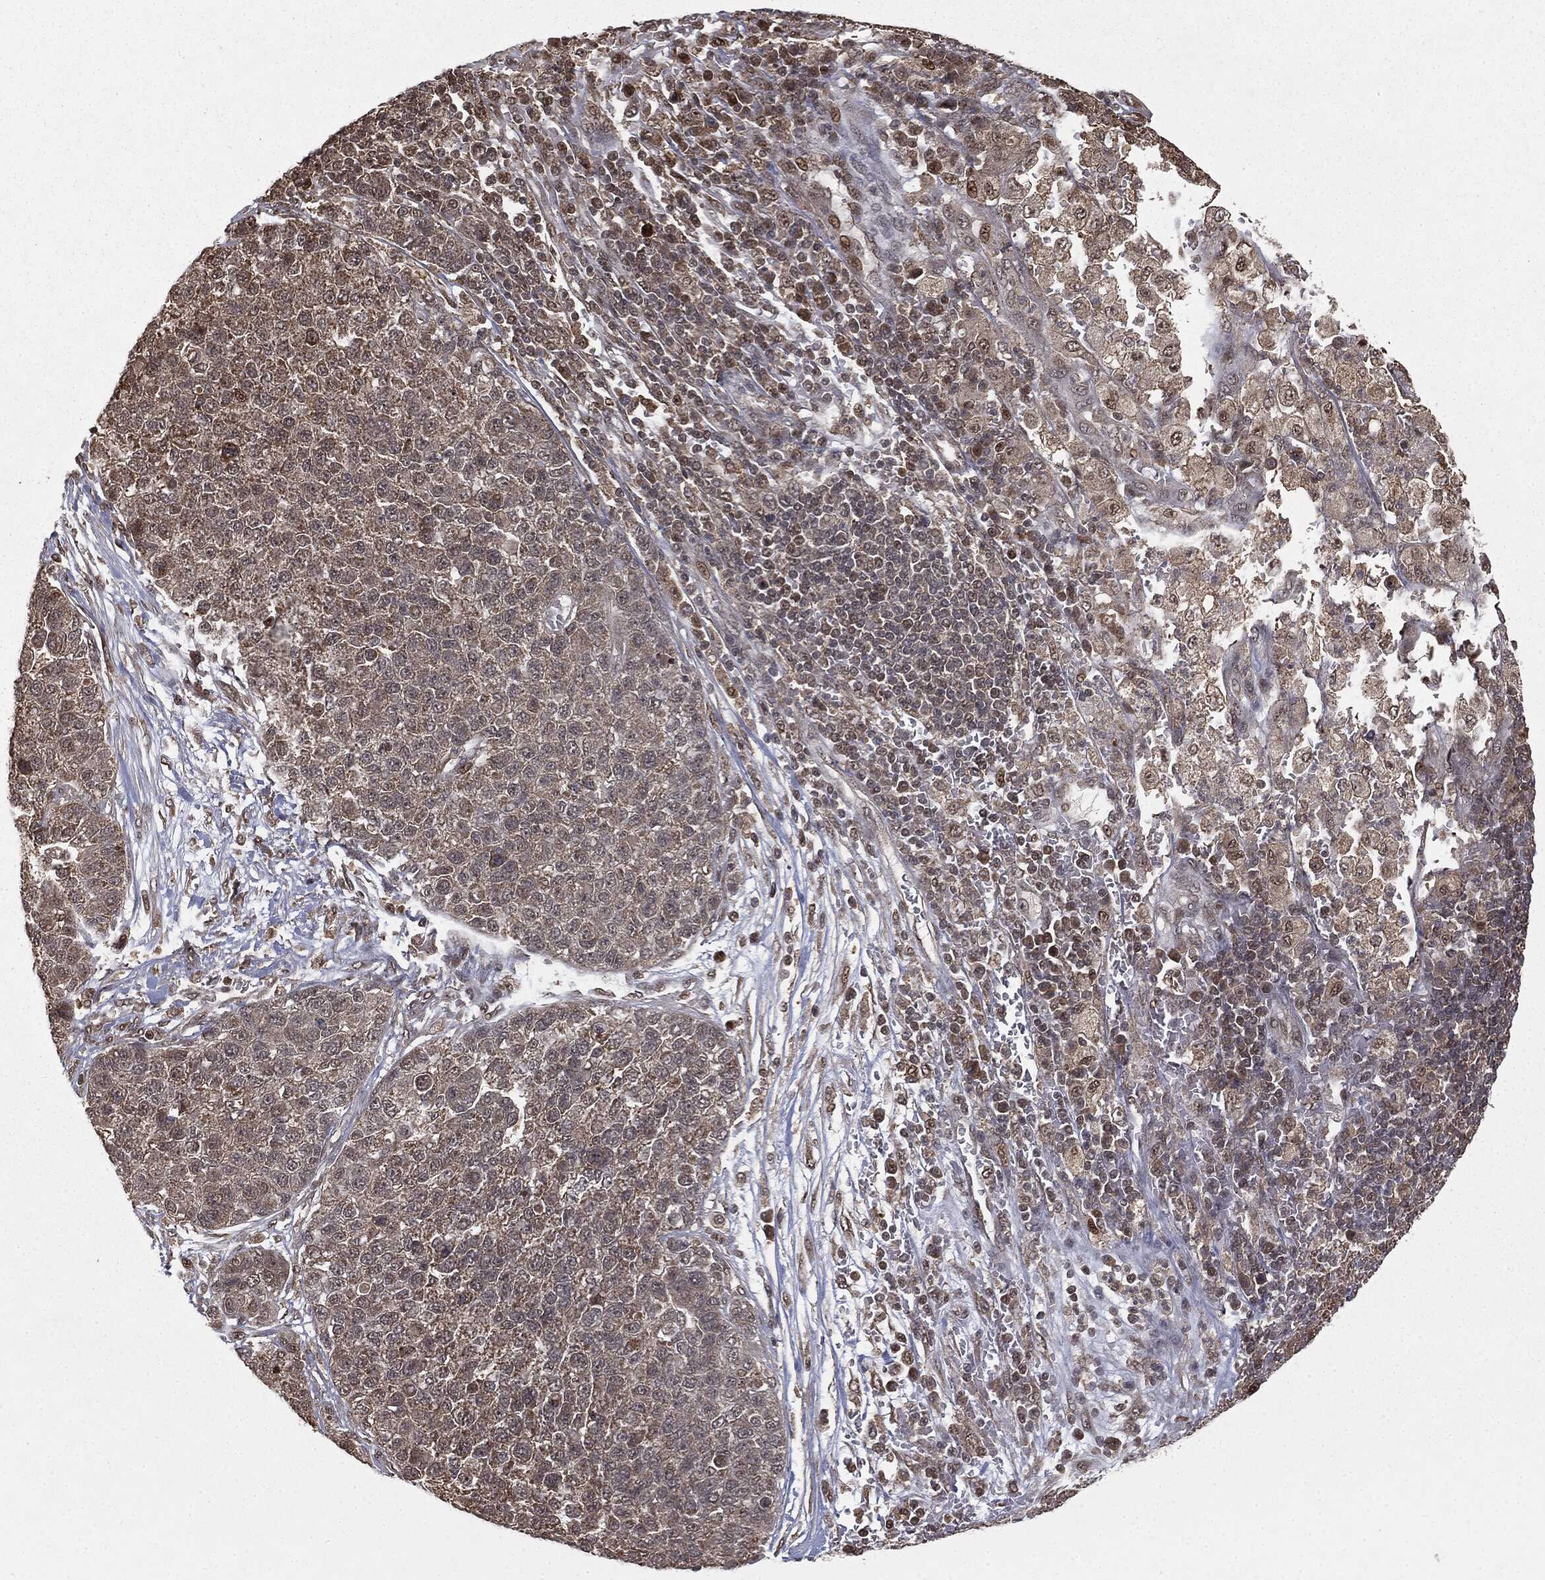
{"staining": {"intensity": "negative", "quantity": "none", "location": "none"}, "tissue": "pancreatic cancer", "cell_type": "Tumor cells", "image_type": "cancer", "snomed": [{"axis": "morphology", "description": "Adenocarcinoma, NOS"}, {"axis": "topography", "description": "Pancreas"}], "caption": "Tumor cells are negative for brown protein staining in pancreatic adenocarcinoma.", "gene": "ZNHIT6", "patient": {"sex": "female", "age": 61}}